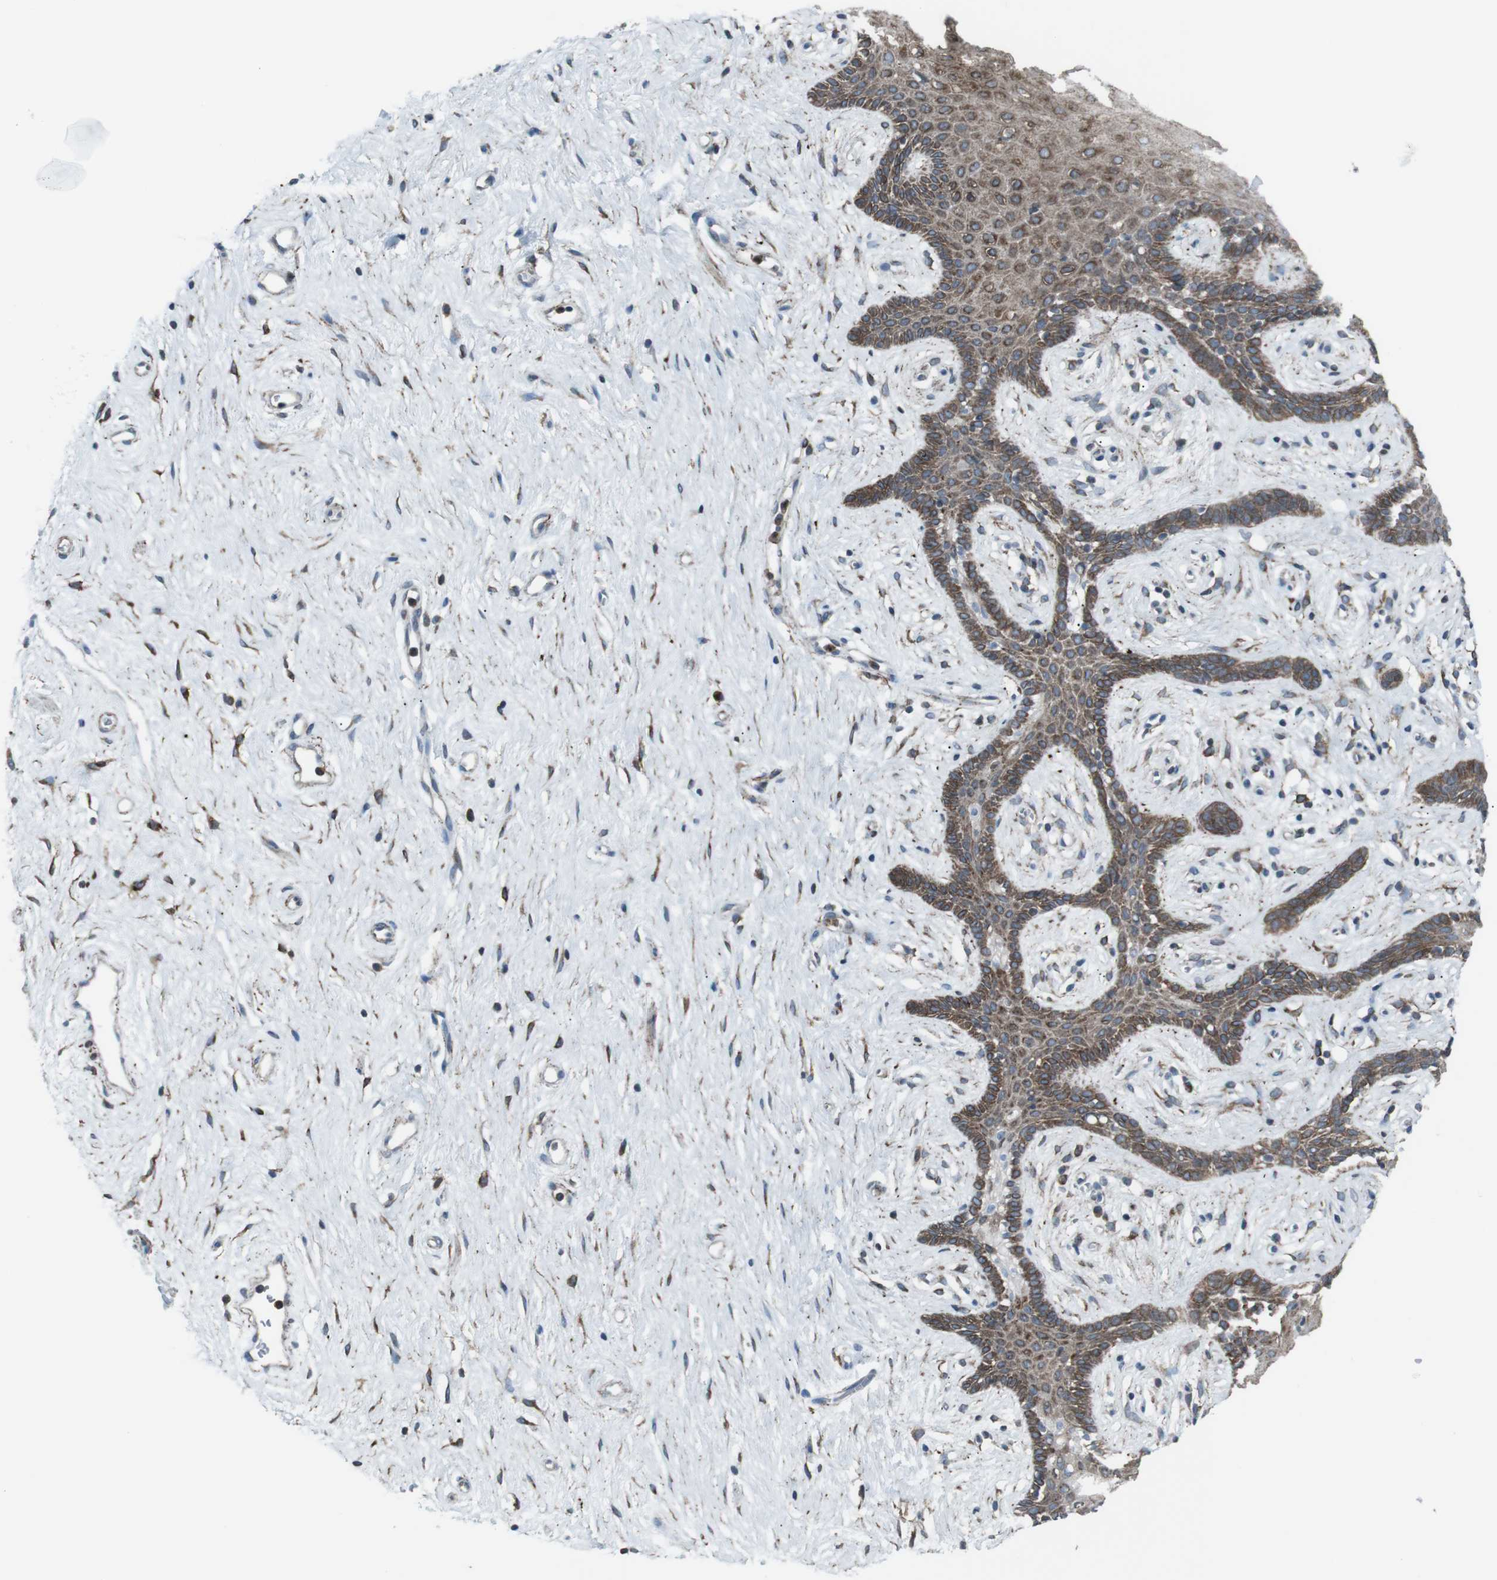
{"staining": {"intensity": "moderate", "quantity": ">75%", "location": "cytoplasmic/membranous"}, "tissue": "vagina", "cell_type": "Squamous epithelial cells", "image_type": "normal", "snomed": [{"axis": "morphology", "description": "Normal tissue, NOS"}, {"axis": "topography", "description": "Vagina"}], "caption": "Protein expression analysis of unremarkable human vagina reveals moderate cytoplasmic/membranous expression in about >75% of squamous epithelial cells. Ihc stains the protein in brown and the nuclei are stained blue.", "gene": "LNPK", "patient": {"sex": "female", "age": 44}}